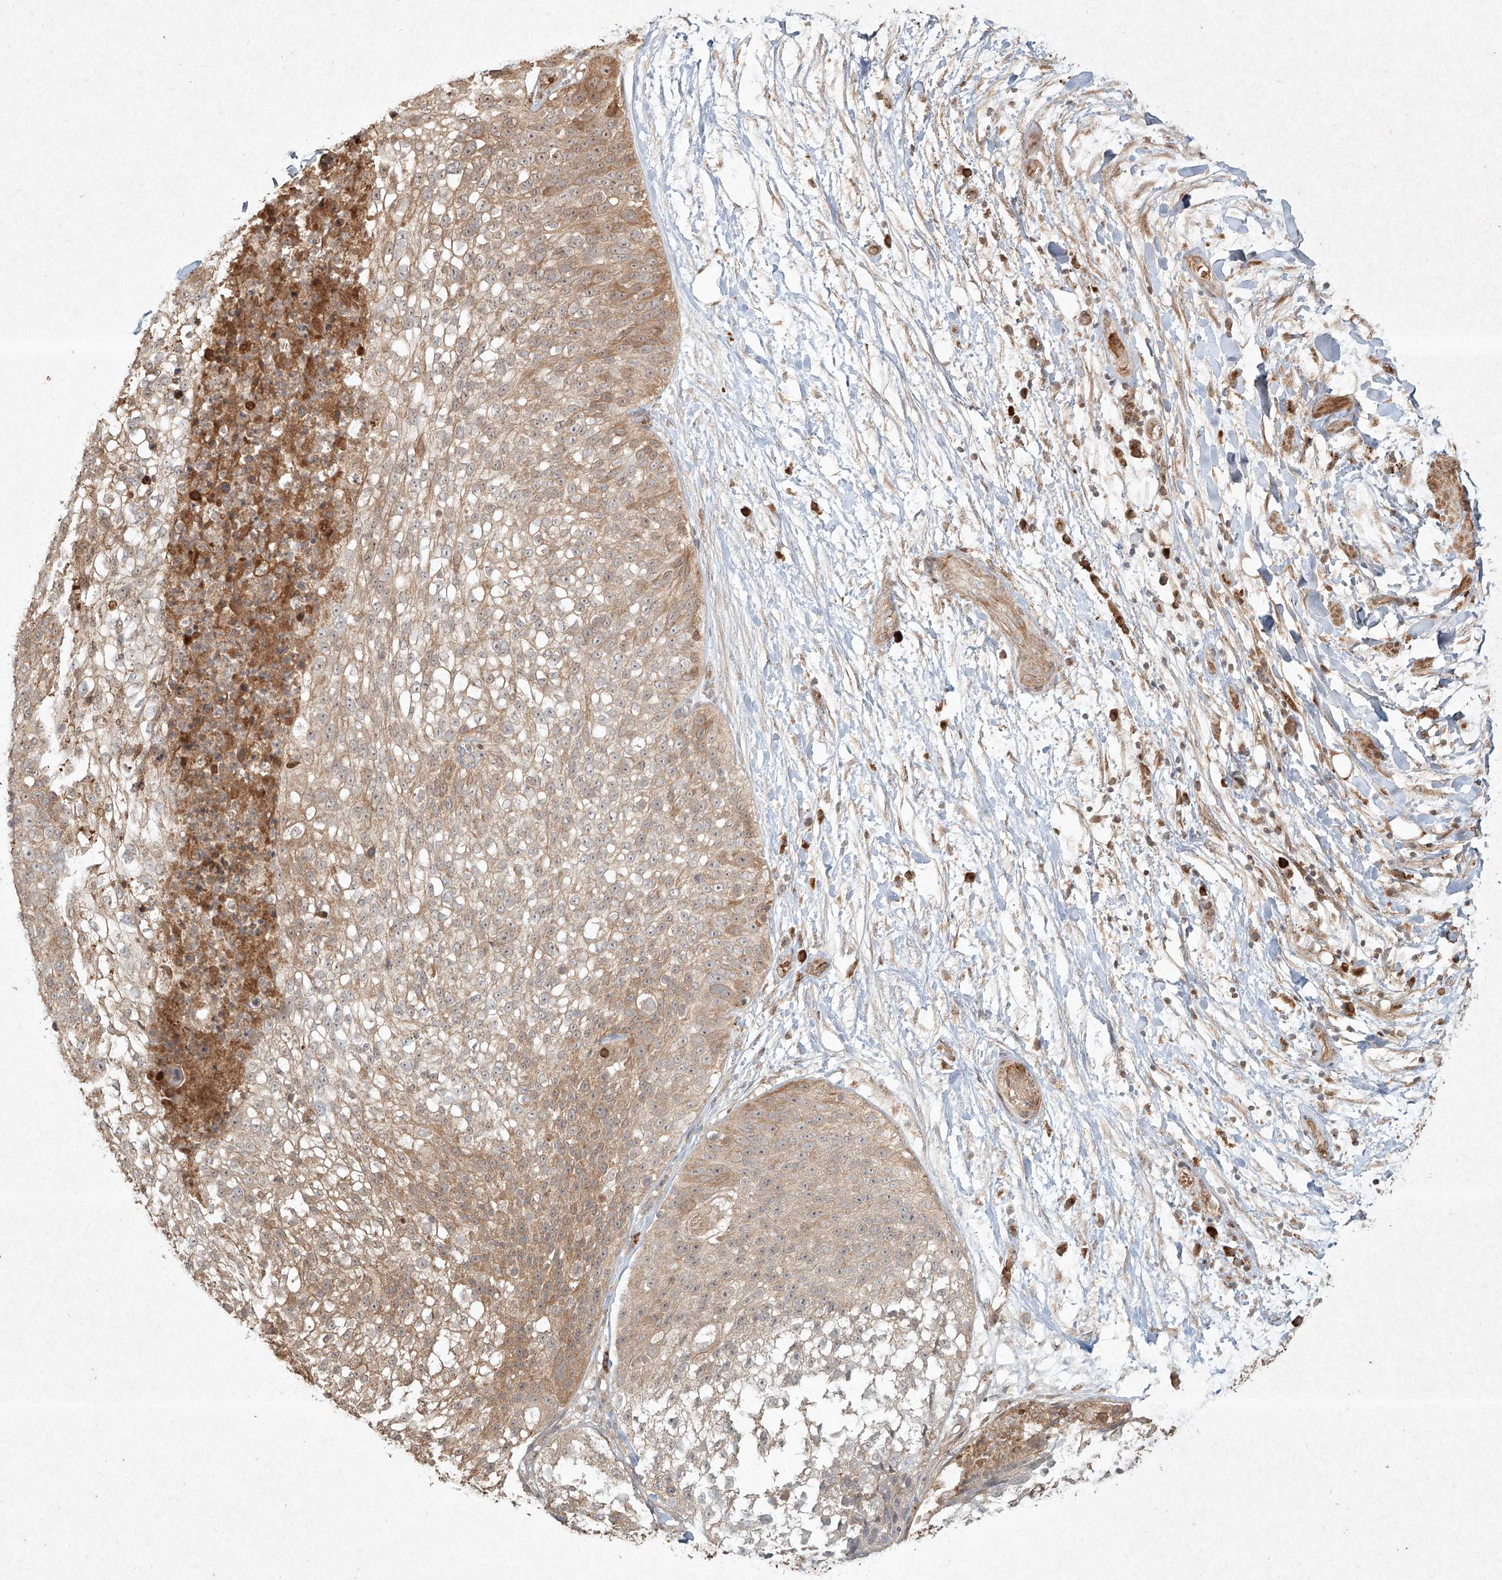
{"staining": {"intensity": "weak", "quantity": ">75%", "location": "cytoplasmic/membranous"}, "tissue": "lung cancer", "cell_type": "Tumor cells", "image_type": "cancer", "snomed": [{"axis": "morphology", "description": "Inflammation, NOS"}, {"axis": "morphology", "description": "Squamous cell carcinoma, NOS"}, {"axis": "topography", "description": "Lymph node"}, {"axis": "topography", "description": "Soft tissue"}, {"axis": "topography", "description": "Lung"}], "caption": "Human lung cancer stained with a protein marker shows weak staining in tumor cells.", "gene": "CYYR1", "patient": {"sex": "male", "age": 66}}